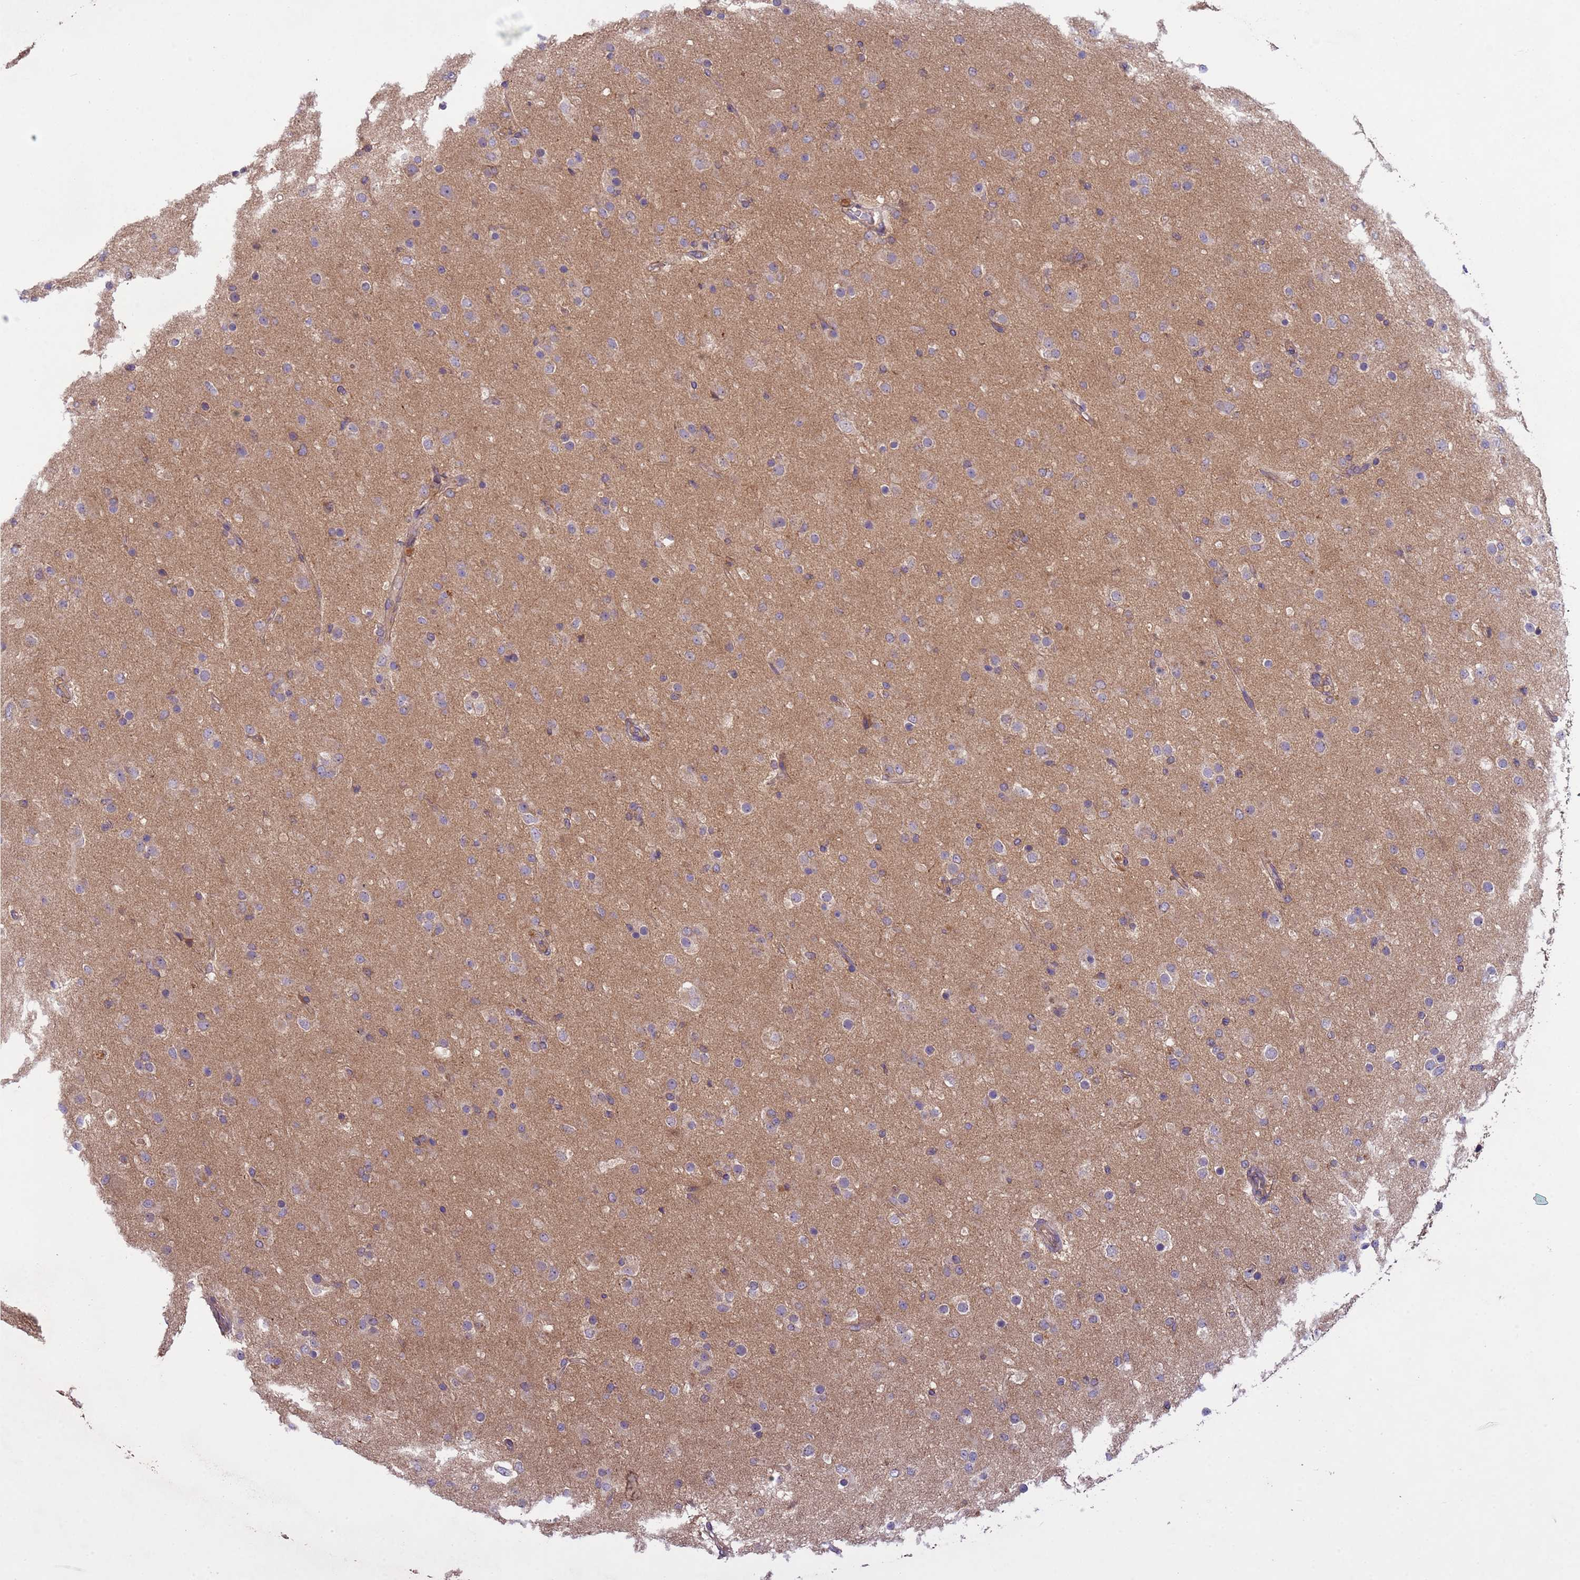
{"staining": {"intensity": "weak", "quantity": "25%-75%", "location": "cytoplasmic/membranous"}, "tissue": "glioma", "cell_type": "Tumor cells", "image_type": "cancer", "snomed": [{"axis": "morphology", "description": "Glioma, malignant, Low grade"}, {"axis": "topography", "description": "Brain"}], "caption": "Weak cytoplasmic/membranous expression for a protein is present in approximately 25%-75% of tumor cells of glioma using IHC.", "gene": "RAB10", "patient": {"sex": "male", "age": 65}}